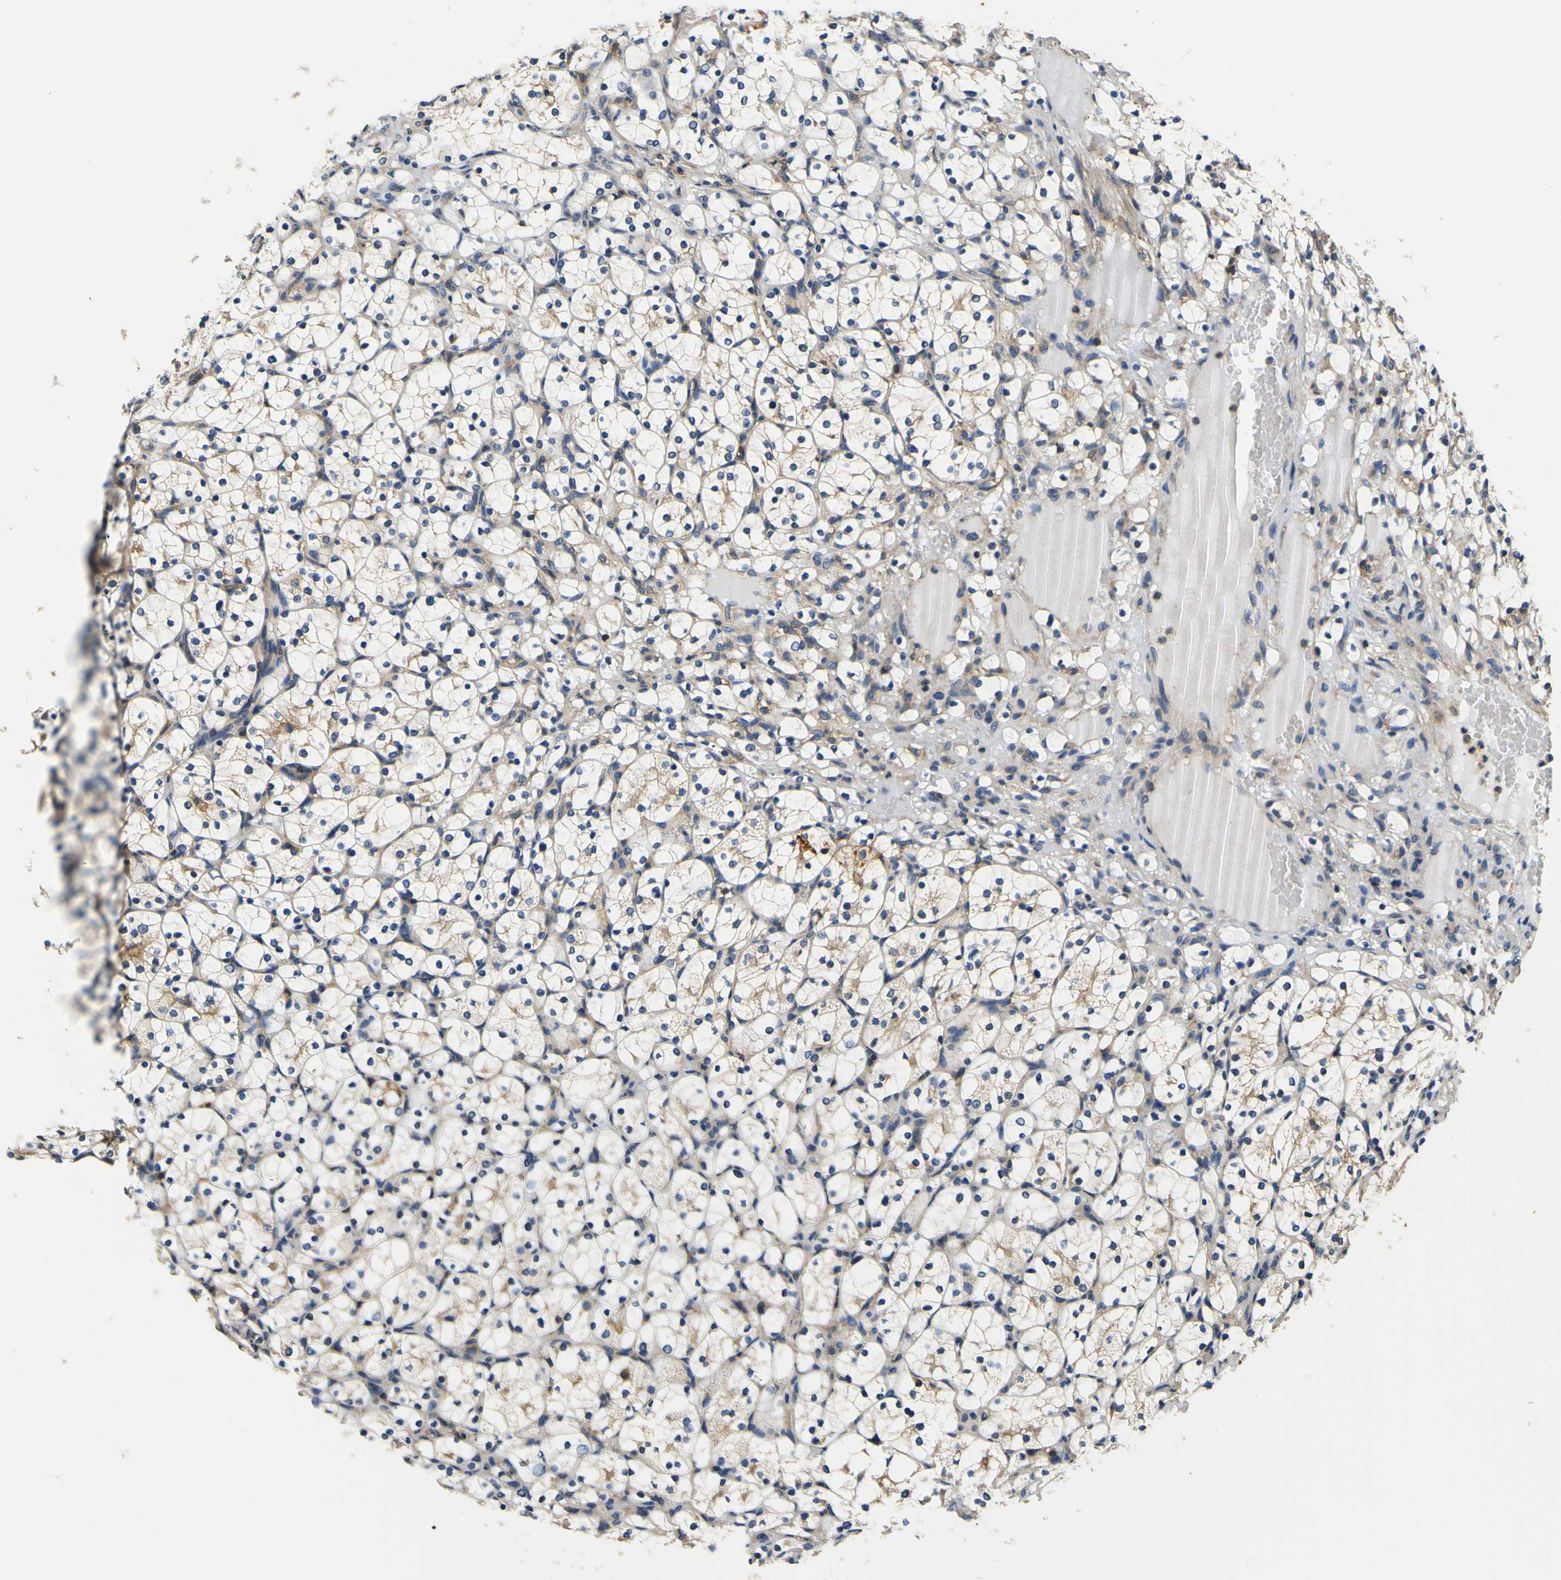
{"staining": {"intensity": "negative", "quantity": "none", "location": "none"}, "tissue": "renal cancer", "cell_type": "Tumor cells", "image_type": "cancer", "snomed": [{"axis": "morphology", "description": "Adenocarcinoma, NOS"}, {"axis": "topography", "description": "Kidney"}], "caption": "The IHC photomicrograph has no significant positivity in tumor cells of renal cancer tissue. (Brightfield microscopy of DAB IHC at high magnification).", "gene": "CNR2", "patient": {"sex": "female", "age": 69}}